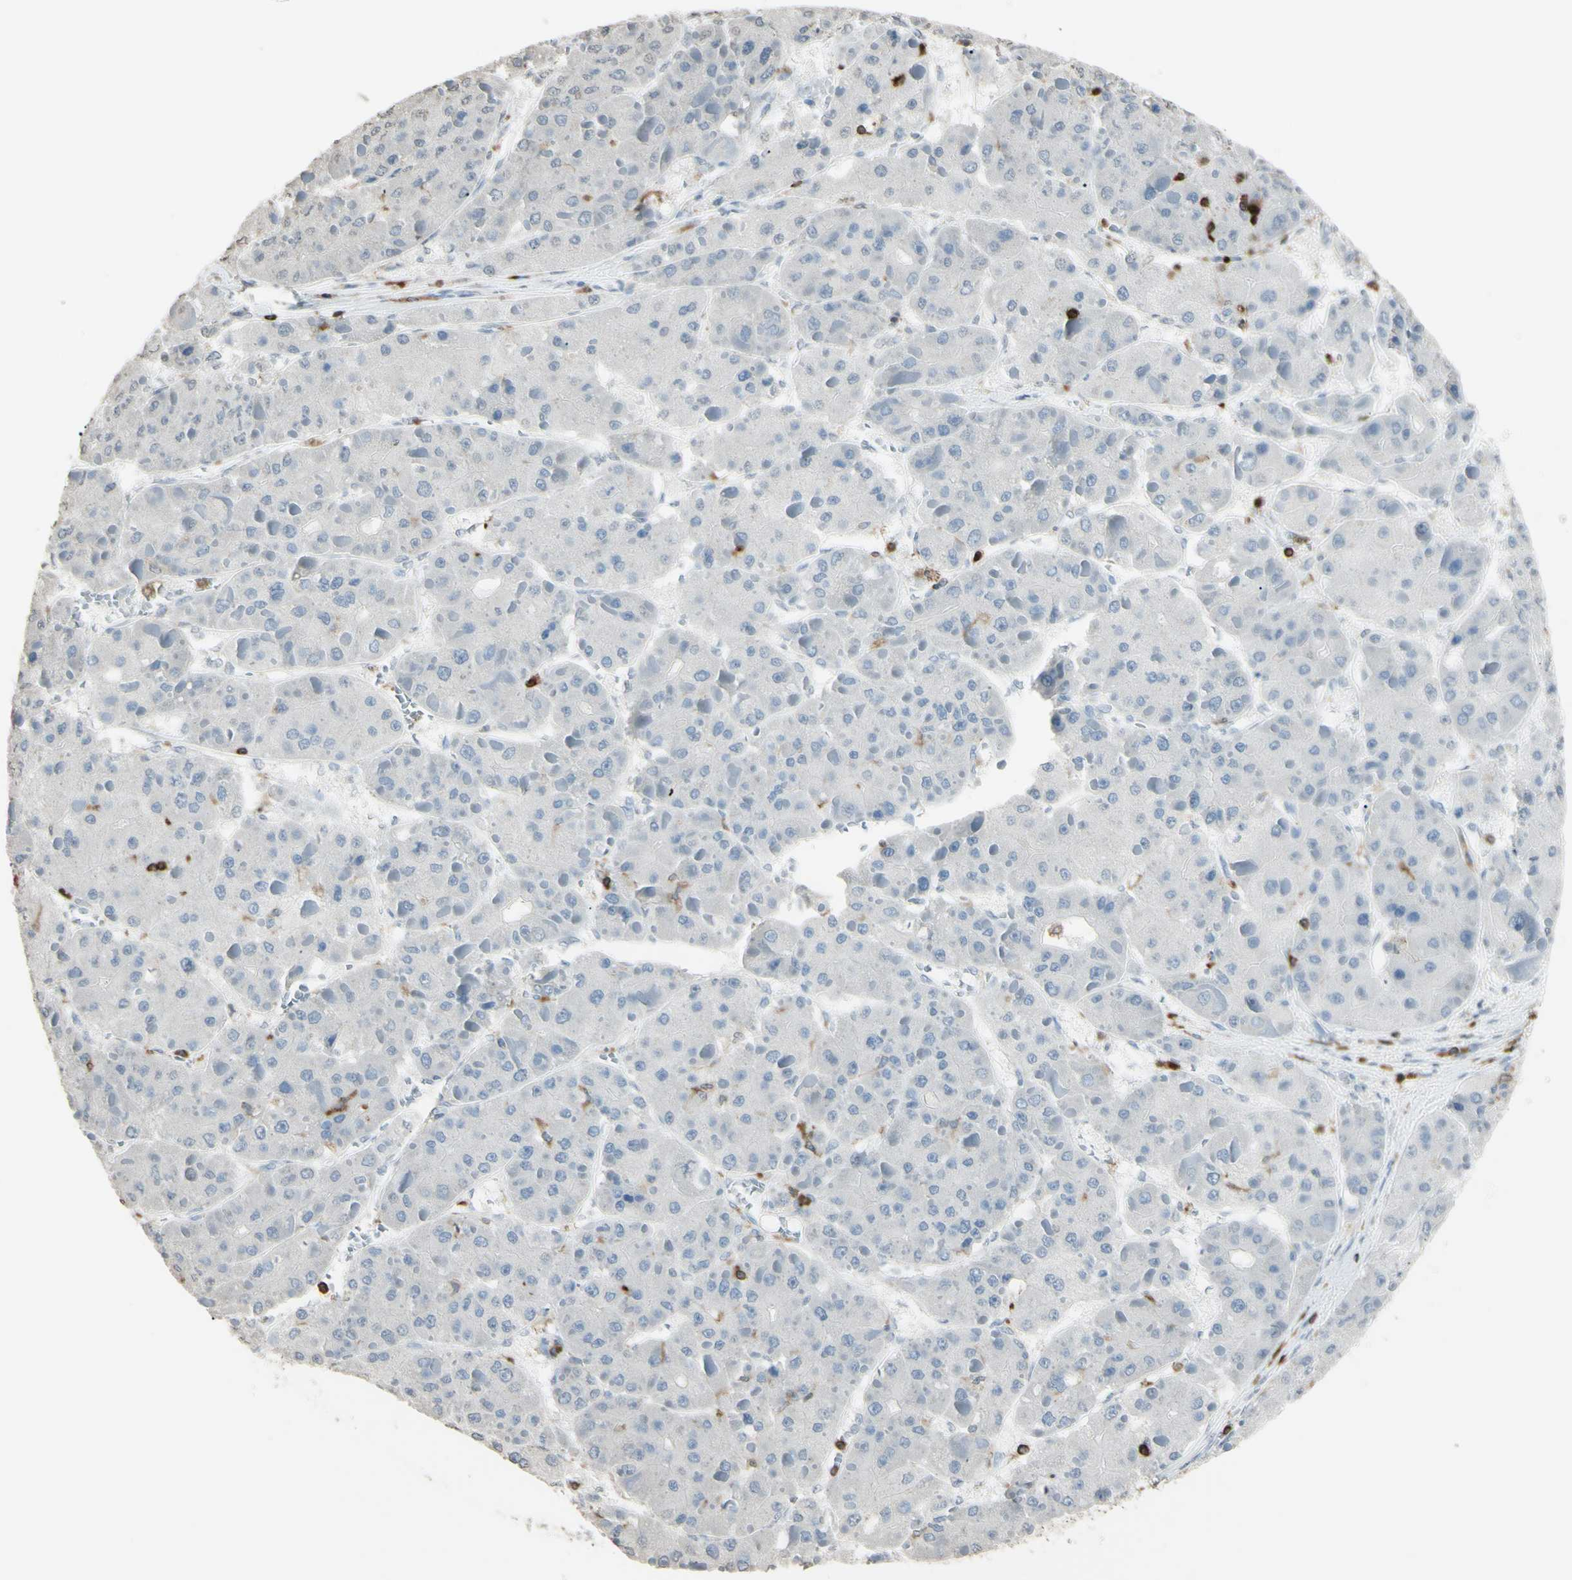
{"staining": {"intensity": "negative", "quantity": "none", "location": "none"}, "tissue": "liver cancer", "cell_type": "Tumor cells", "image_type": "cancer", "snomed": [{"axis": "morphology", "description": "Carcinoma, Hepatocellular, NOS"}, {"axis": "topography", "description": "Liver"}], "caption": "Liver cancer was stained to show a protein in brown. There is no significant expression in tumor cells.", "gene": "PSTPIP1", "patient": {"sex": "female", "age": 73}}